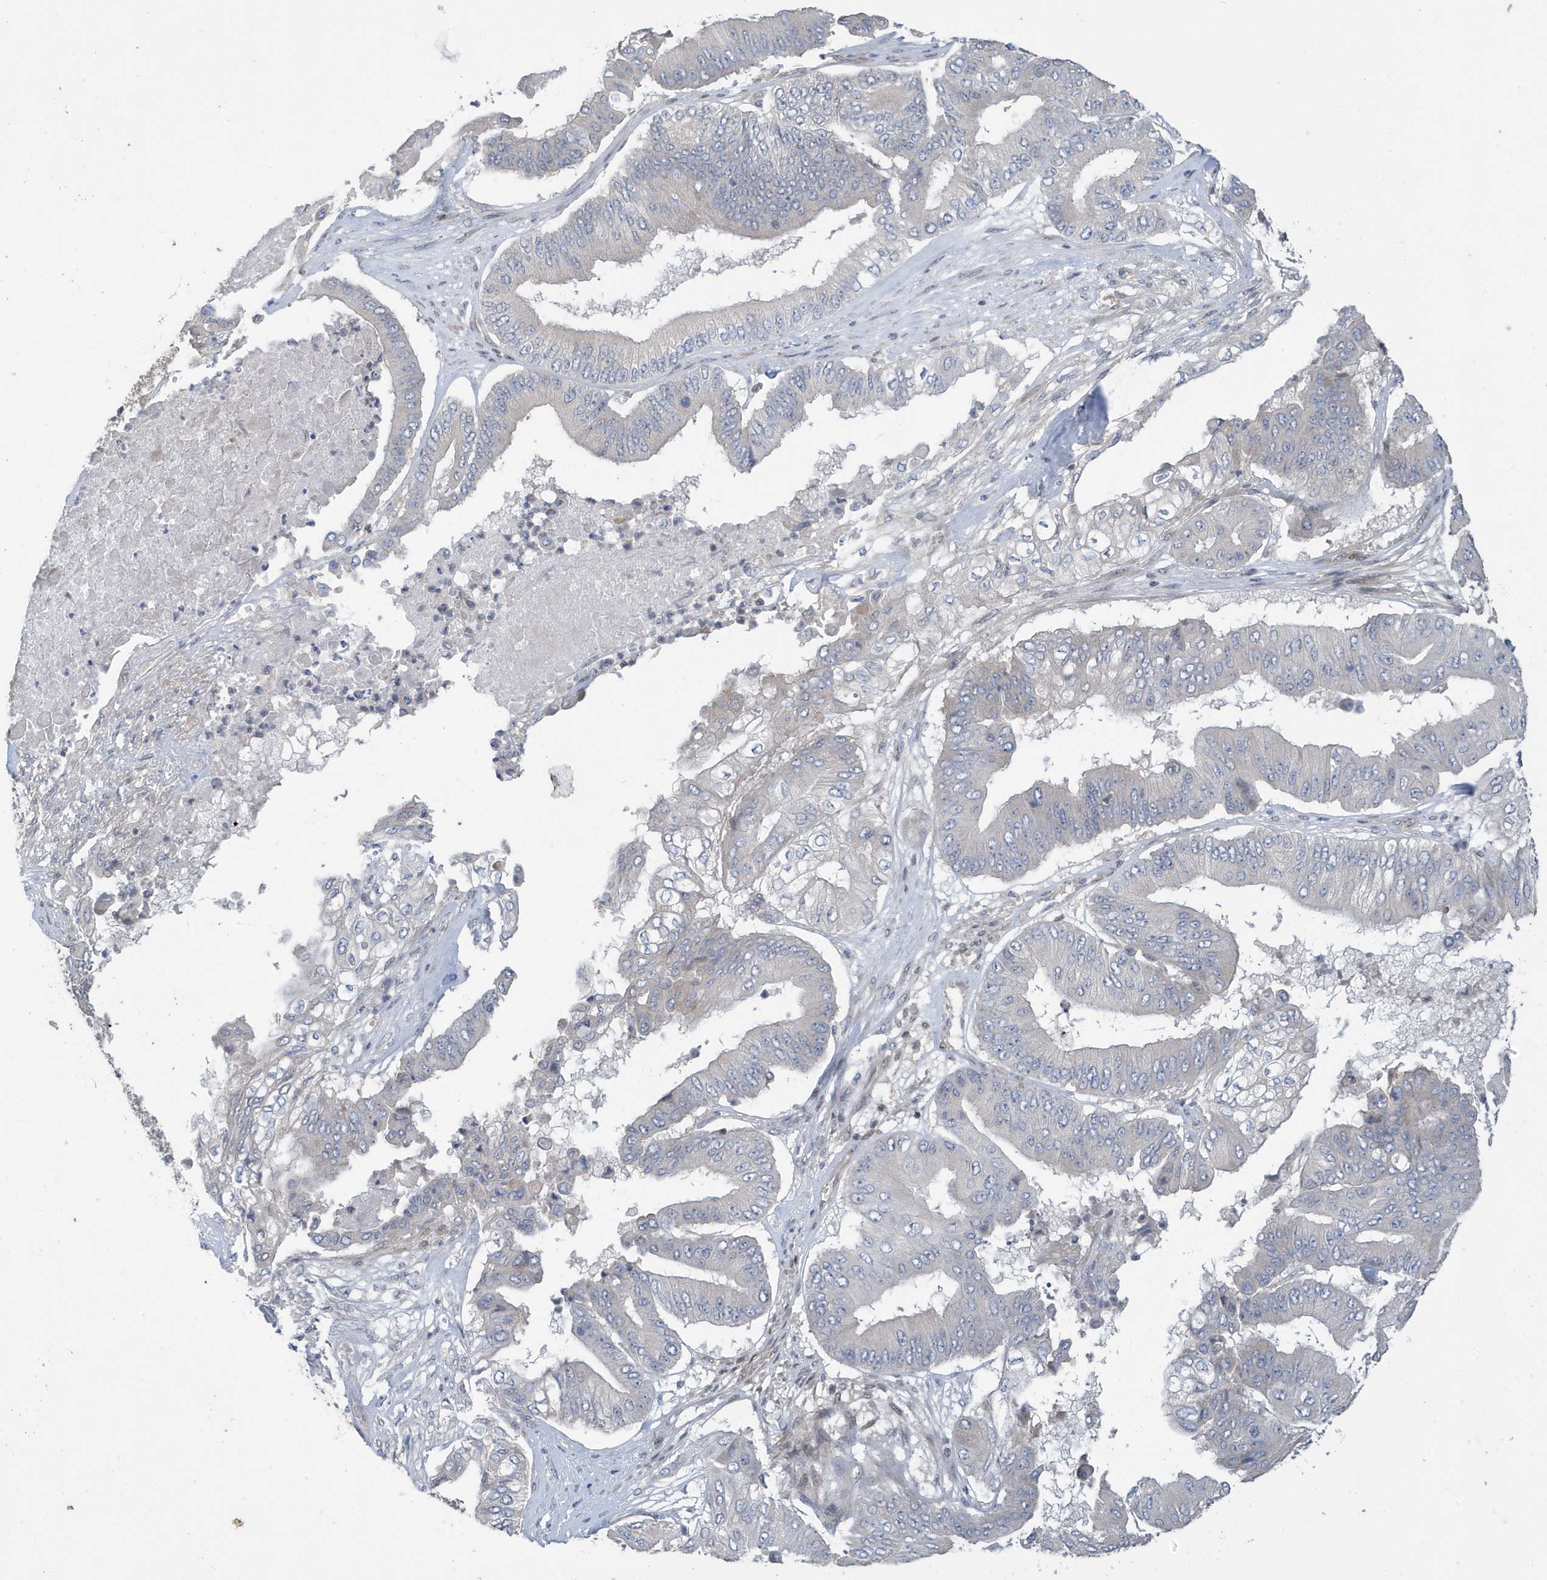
{"staining": {"intensity": "negative", "quantity": "none", "location": "none"}, "tissue": "pancreatic cancer", "cell_type": "Tumor cells", "image_type": "cancer", "snomed": [{"axis": "morphology", "description": "Adenocarcinoma, NOS"}, {"axis": "topography", "description": "Pancreas"}], "caption": "A micrograph of human pancreatic cancer (adenocarcinoma) is negative for staining in tumor cells. Brightfield microscopy of immunohistochemistry (IHC) stained with DAB (3,3'-diaminobenzidine) (brown) and hematoxylin (blue), captured at high magnification.", "gene": "NCOA7", "patient": {"sex": "female", "age": 77}}